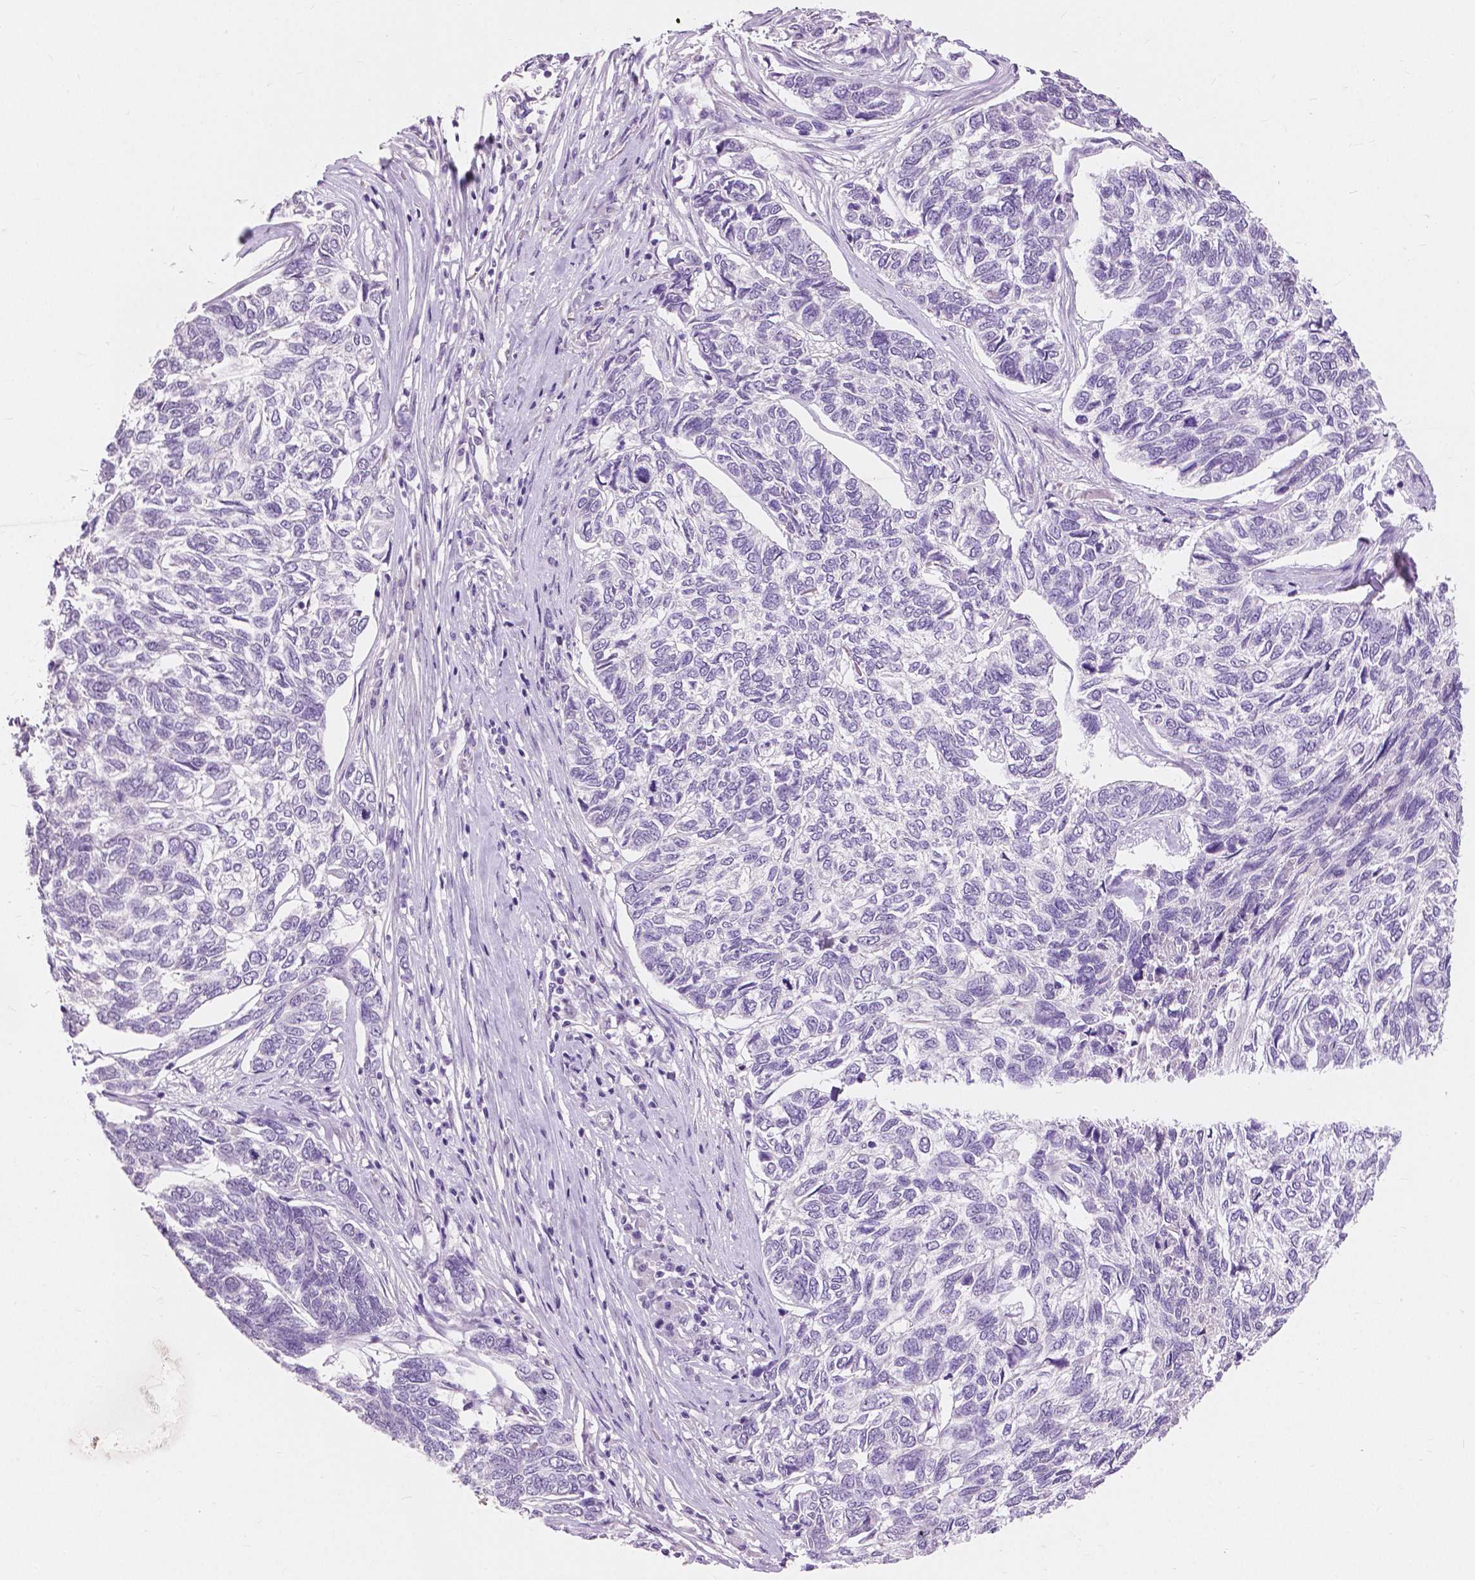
{"staining": {"intensity": "negative", "quantity": "none", "location": "none"}, "tissue": "skin cancer", "cell_type": "Tumor cells", "image_type": "cancer", "snomed": [{"axis": "morphology", "description": "Basal cell carcinoma"}, {"axis": "topography", "description": "Skin"}], "caption": "Skin cancer (basal cell carcinoma) was stained to show a protein in brown. There is no significant positivity in tumor cells. (Stains: DAB IHC with hematoxylin counter stain, Microscopy: brightfield microscopy at high magnification).", "gene": "CXCR2", "patient": {"sex": "female", "age": 65}}